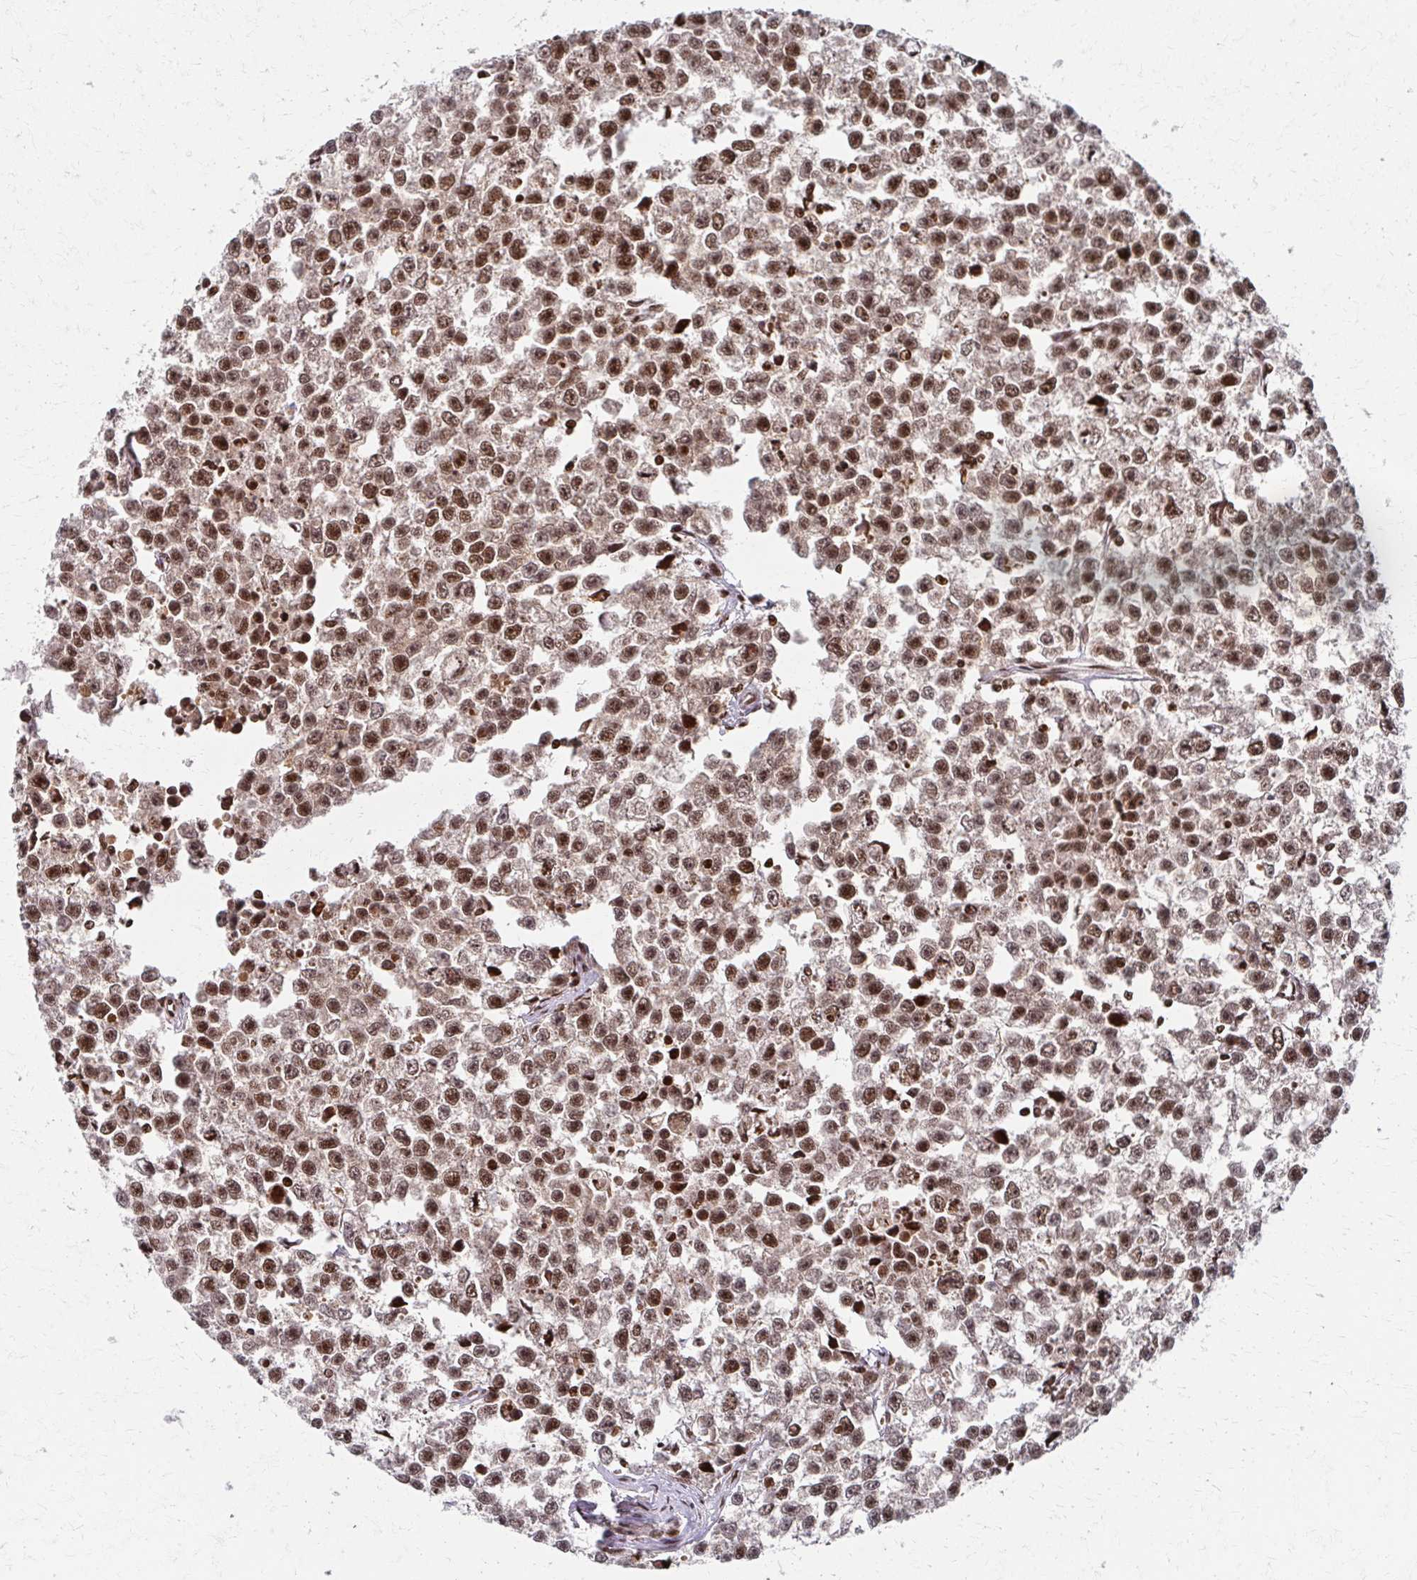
{"staining": {"intensity": "moderate", "quantity": ">75%", "location": "nuclear"}, "tissue": "testis cancer", "cell_type": "Tumor cells", "image_type": "cancer", "snomed": [{"axis": "morphology", "description": "Seminoma, NOS"}, {"axis": "topography", "description": "Testis"}], "caption": "Testis cancer stained with DAB immunohistochemistry (IHC) exhibits medium levels of moderate nuclear staining in about >75% of tumor cells.", "gene": "PSMD7", "patient": {"sex": "male", "age": 26}}